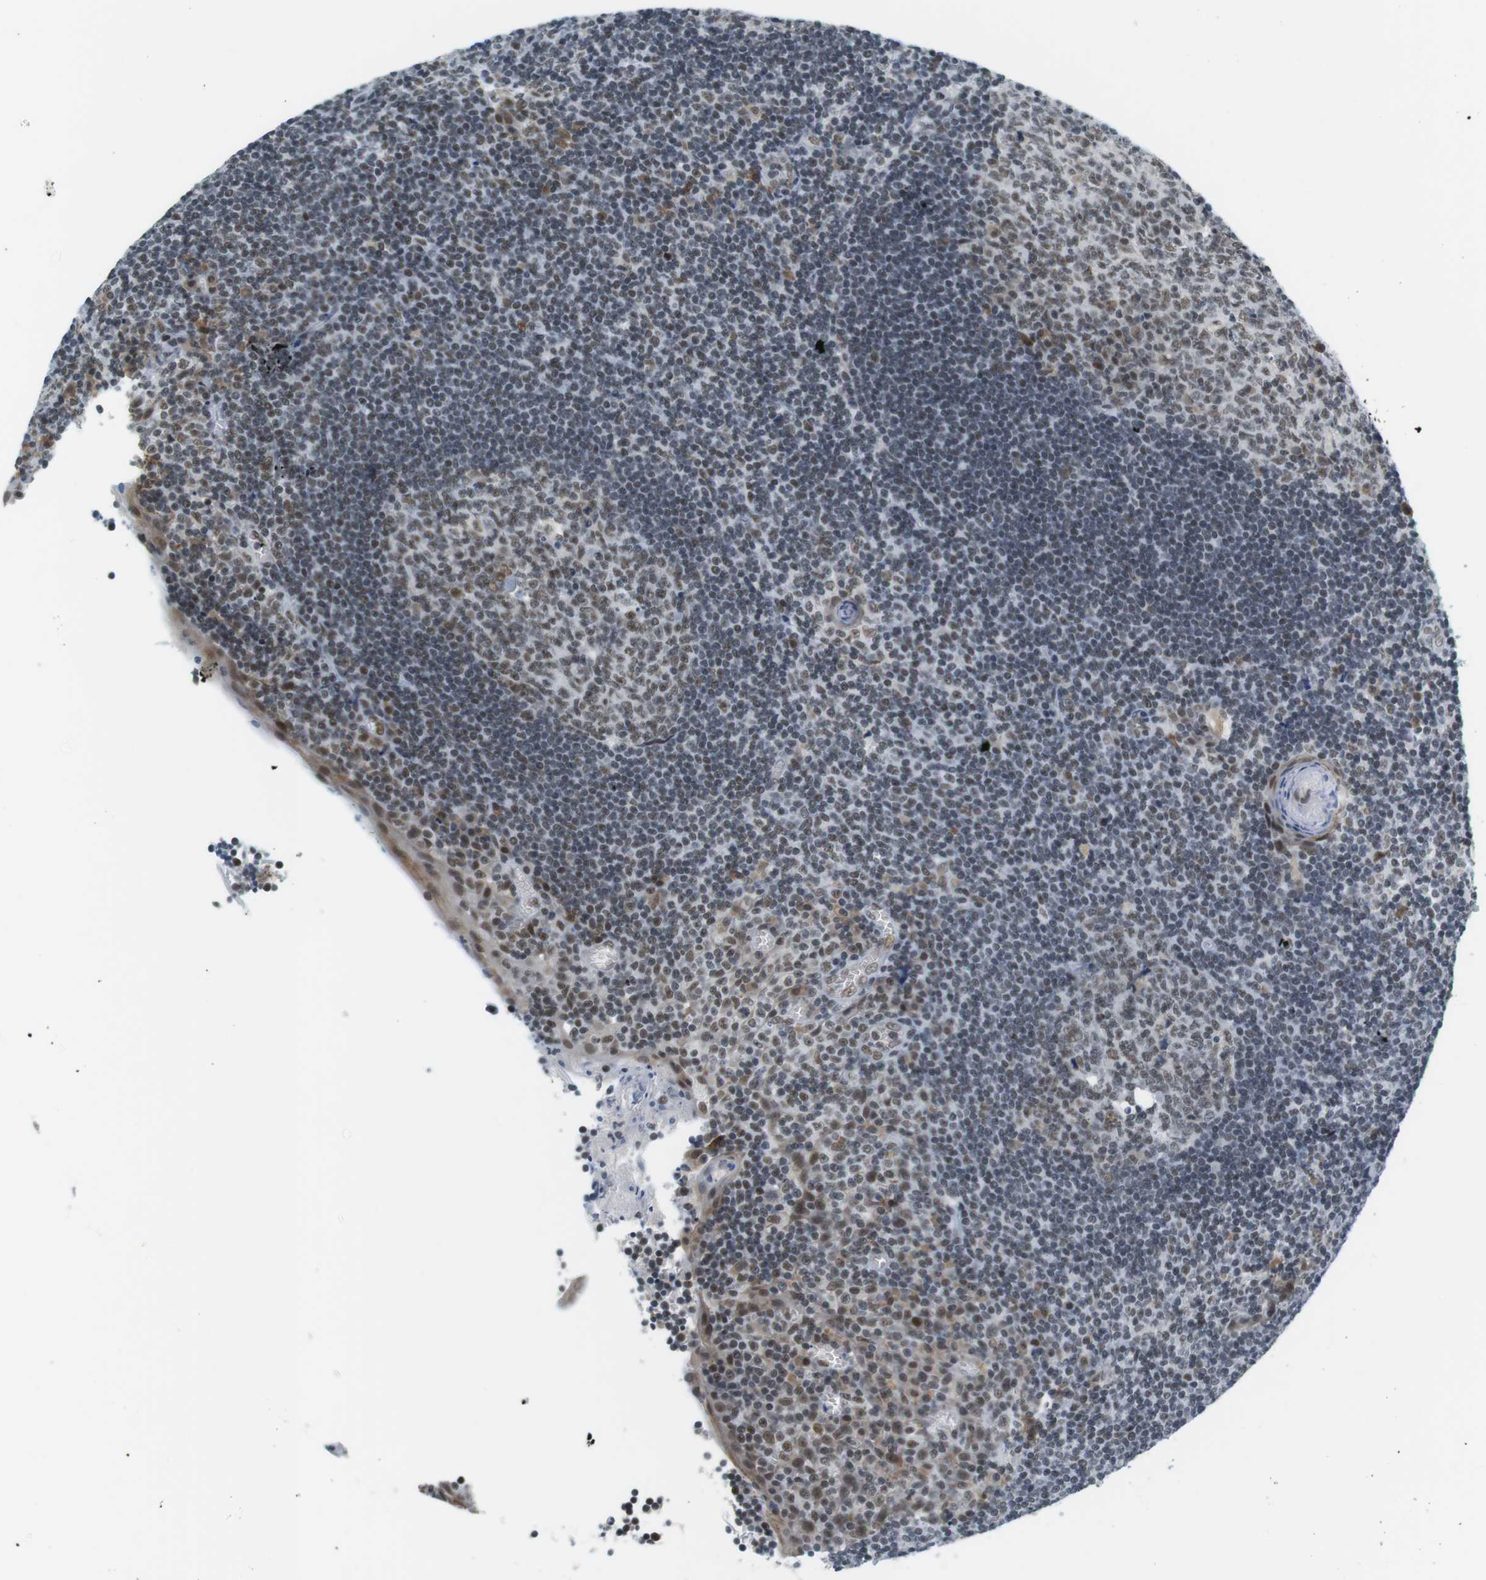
{"staining": {"intensity": "weak", "quantity": "25%-75%", "location": "nuclear"}, "tissue": "tonsil", "cell_type": "Germinal center cells", "image_type": "normal", "snomed": [{"axis": "morphology", "description": "Normal tissue, NOS"}, {"axis": "topography", "description": "Tonsil"}], "caption": "Tonsil stained for a protein reveals weak nuclear positivity in germinal center cells. Immunohistochemistry stains the protein of interest in brown and the nuclei are stained blue.", "gene": "RNF38", "patient": {"sex": "male", "age": 37}}